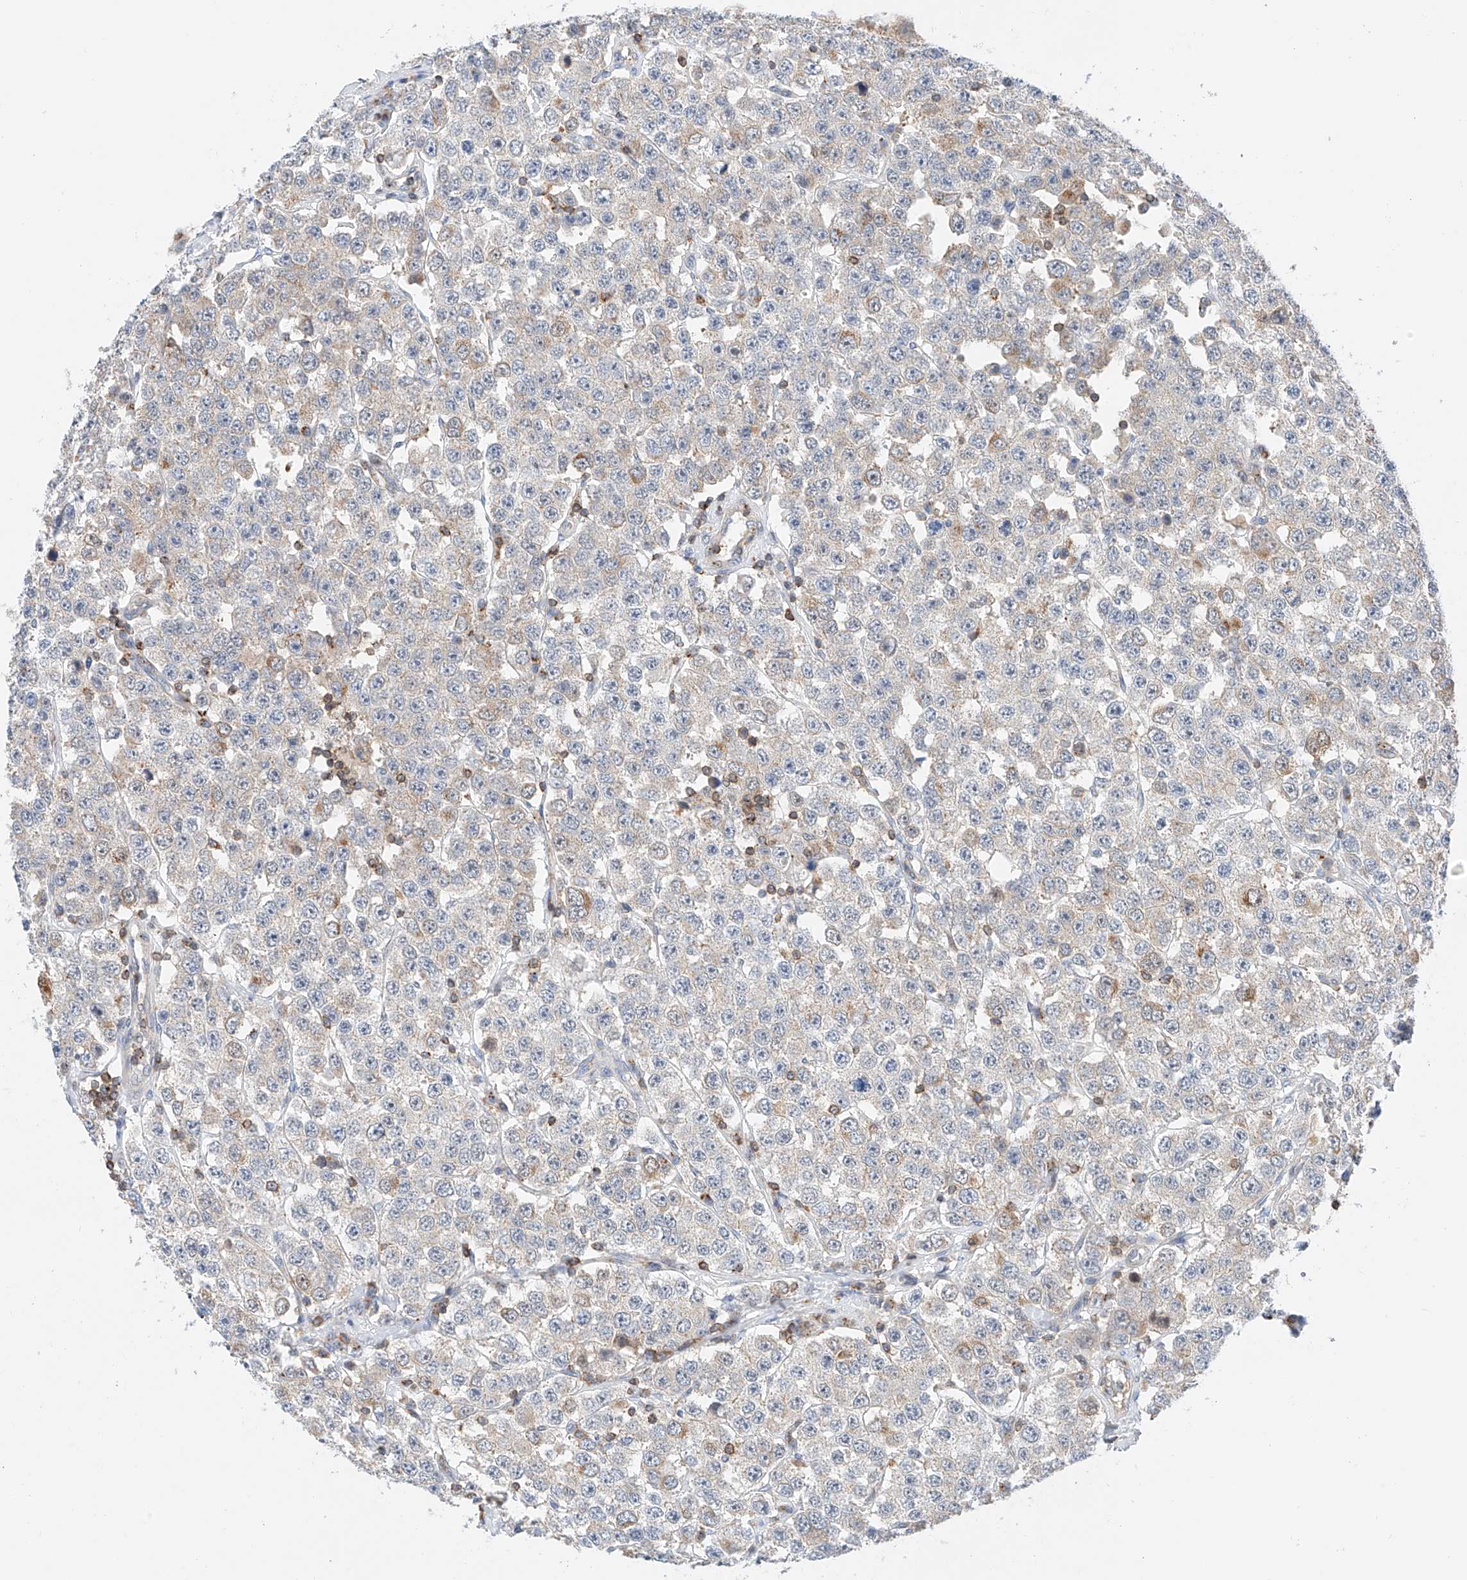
{"staining": {"intensity": "weak", "quantity": "<25%", "location": "cytoplasmic/membranous"}, "tissue": "testis cancer", "cell_type": "Tumor cells", "image_type": "cancer", "snomed": [{"axis": "morphology", "description": "Seminoma, NOS"}, {"axis": "topography", "description": "Testis"}], "caption": "An image of human testis cancer (seminoma) is negative for staining in tumor cells.", "gene": "MFN2", "patient": {"sex": "male", "age": 28}}